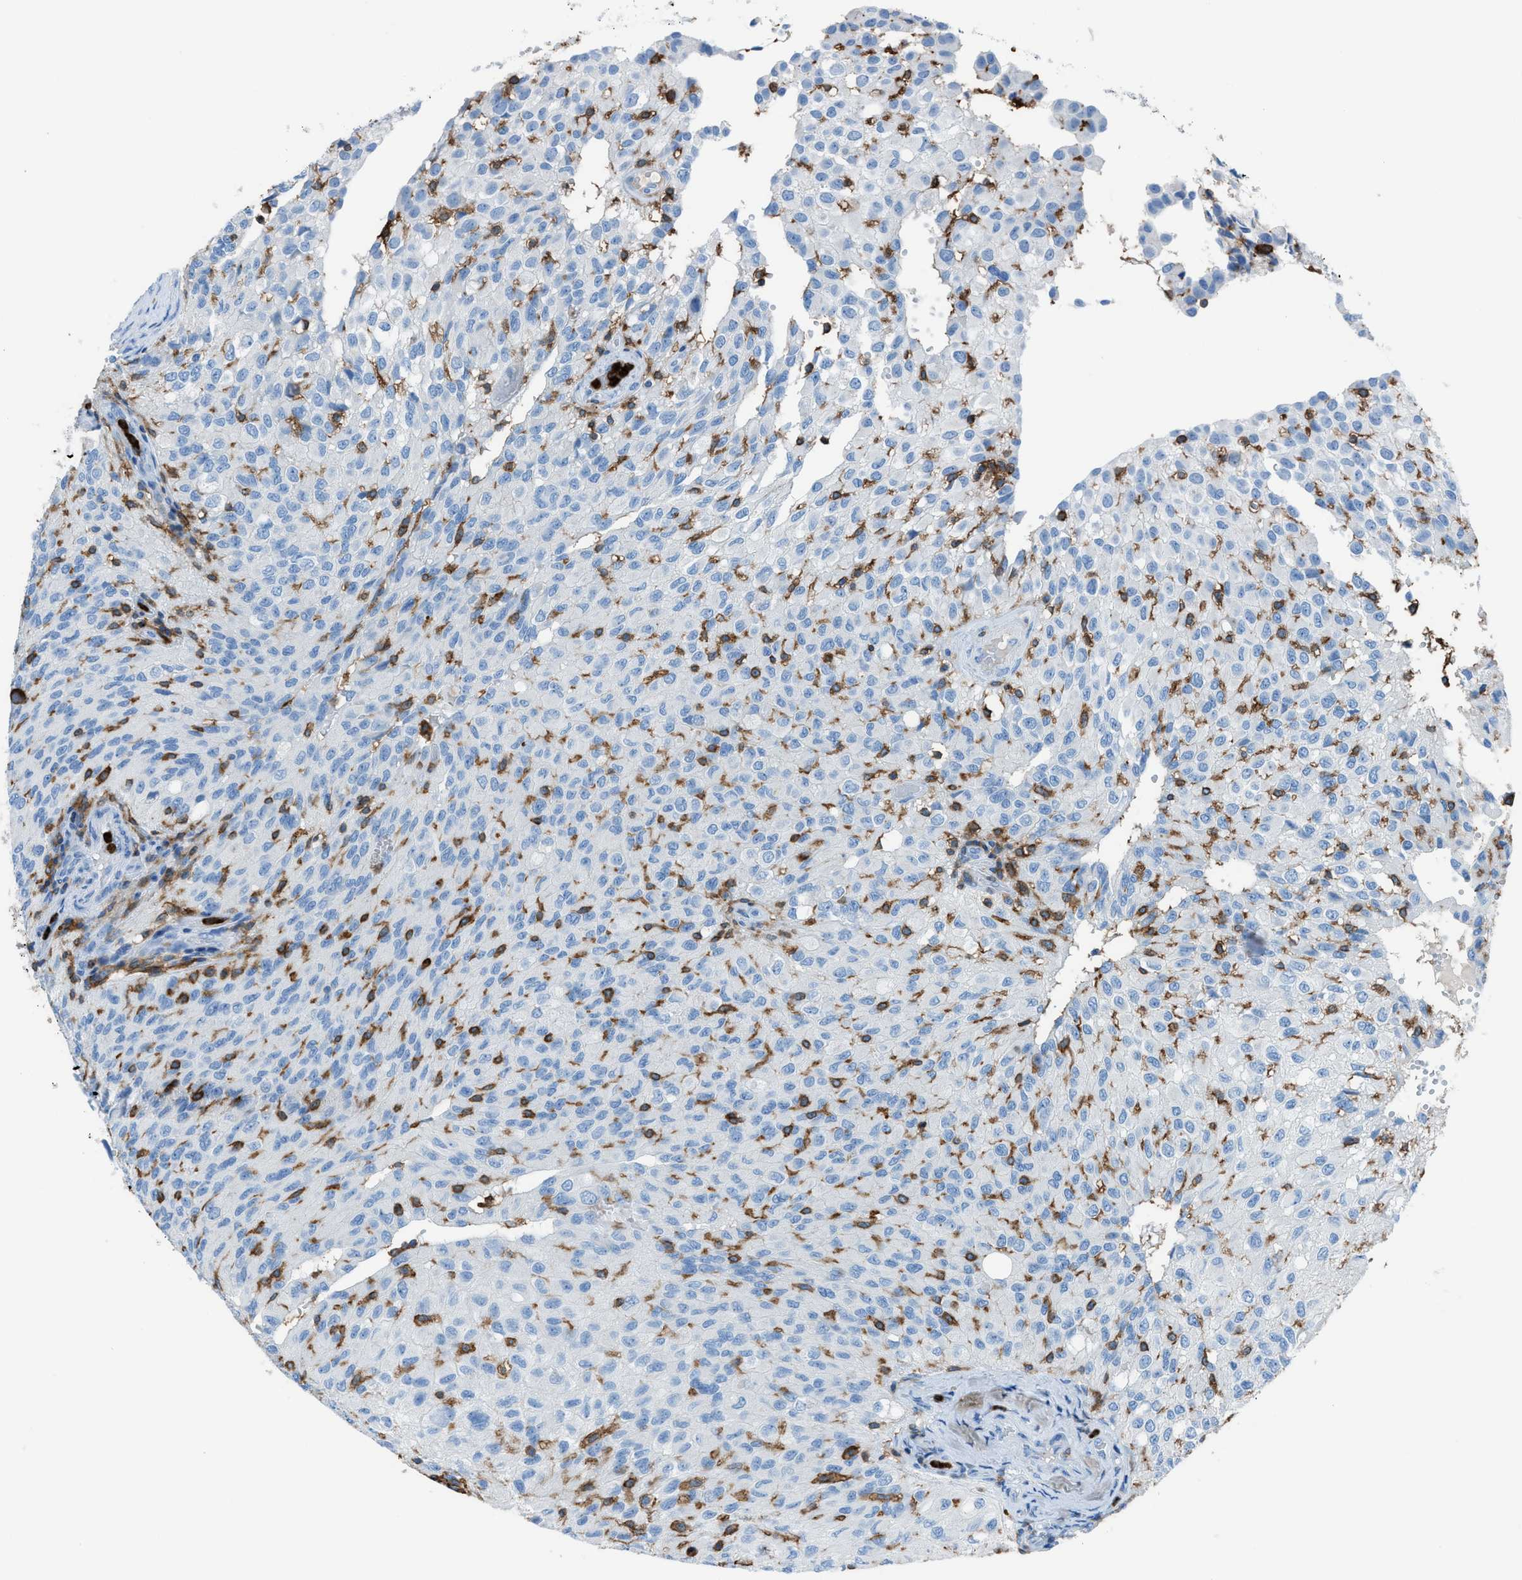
{"staining": {"intensity": "moderate", "quantity": "<25%", "location": "cytoplasmic/membranous"}, "tissue": "glioma", "cell_type": "Tumor cells", "image_type": "cancer", "snomed": [{"axis": "morphology", "description": "Glioma, malignant, High grade"}, {"axis": "topography", "description": "Brain"}], "caption": "Protein expression by immunohistochemistry displays moderate cytoplasmic/membranous expression in approximately <25% of tumor cells in malignant glioma (high-grade).", "gene": "ITGB2", "patient": {"sex": "male", "age": 32}}